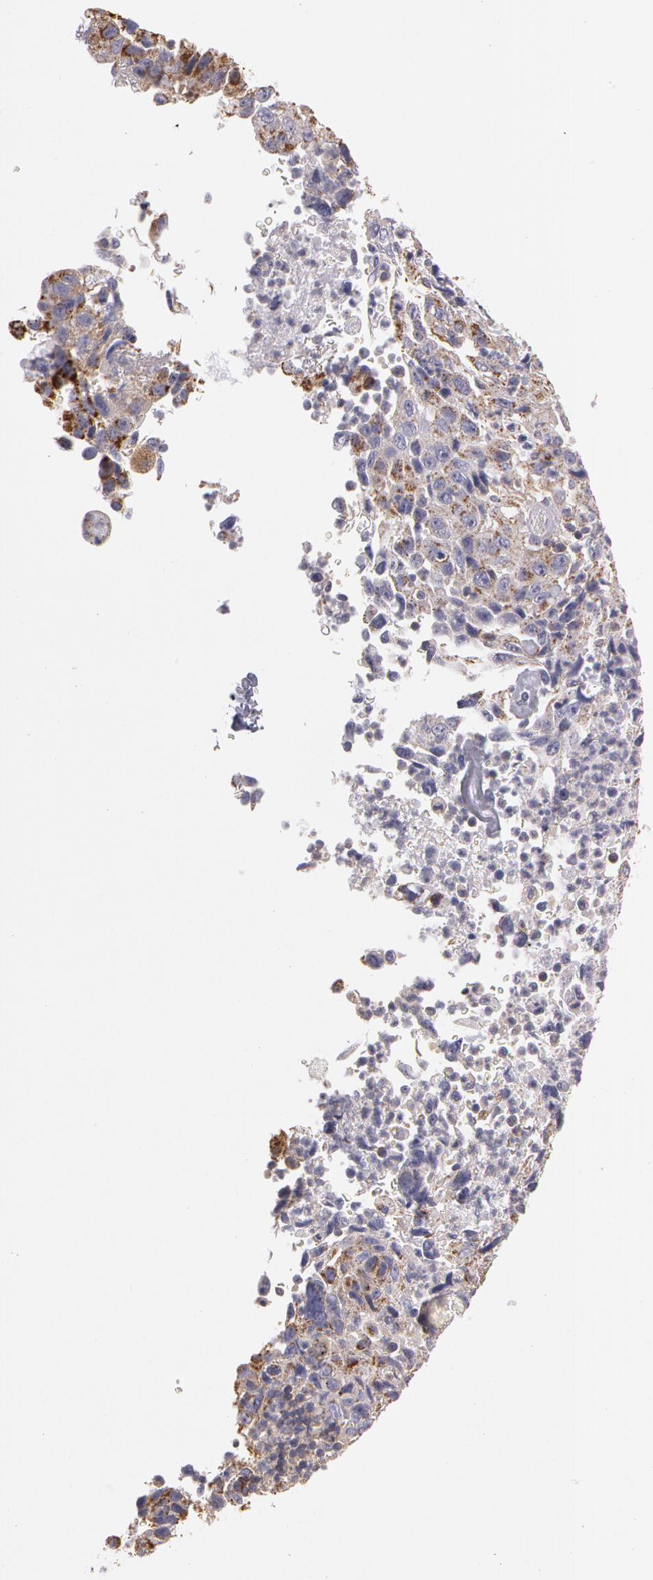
{"staining": {"intensity": "weak", "quantity": "25%-75%", "location": "cytoplasmic/membranous"}, "tissue": "lung cancer", "cell_type": "Tumor cells", "image_type": "cancer", "snomed": [{"axis": "morphology", "description": "Squamous cell carcinoma, NOS"}, {"axis": "topography", "description": "Lung"}], "caption": "A photomicrograph showing weak cytoplasmic/membranous positivity in about 25%-75% of tumor cells in lung squamous cell carcinoma, as visualized by brown immunohistochemical staining.", "gene": "NEK9", "patient": {"sex": "male", "age": 64}}